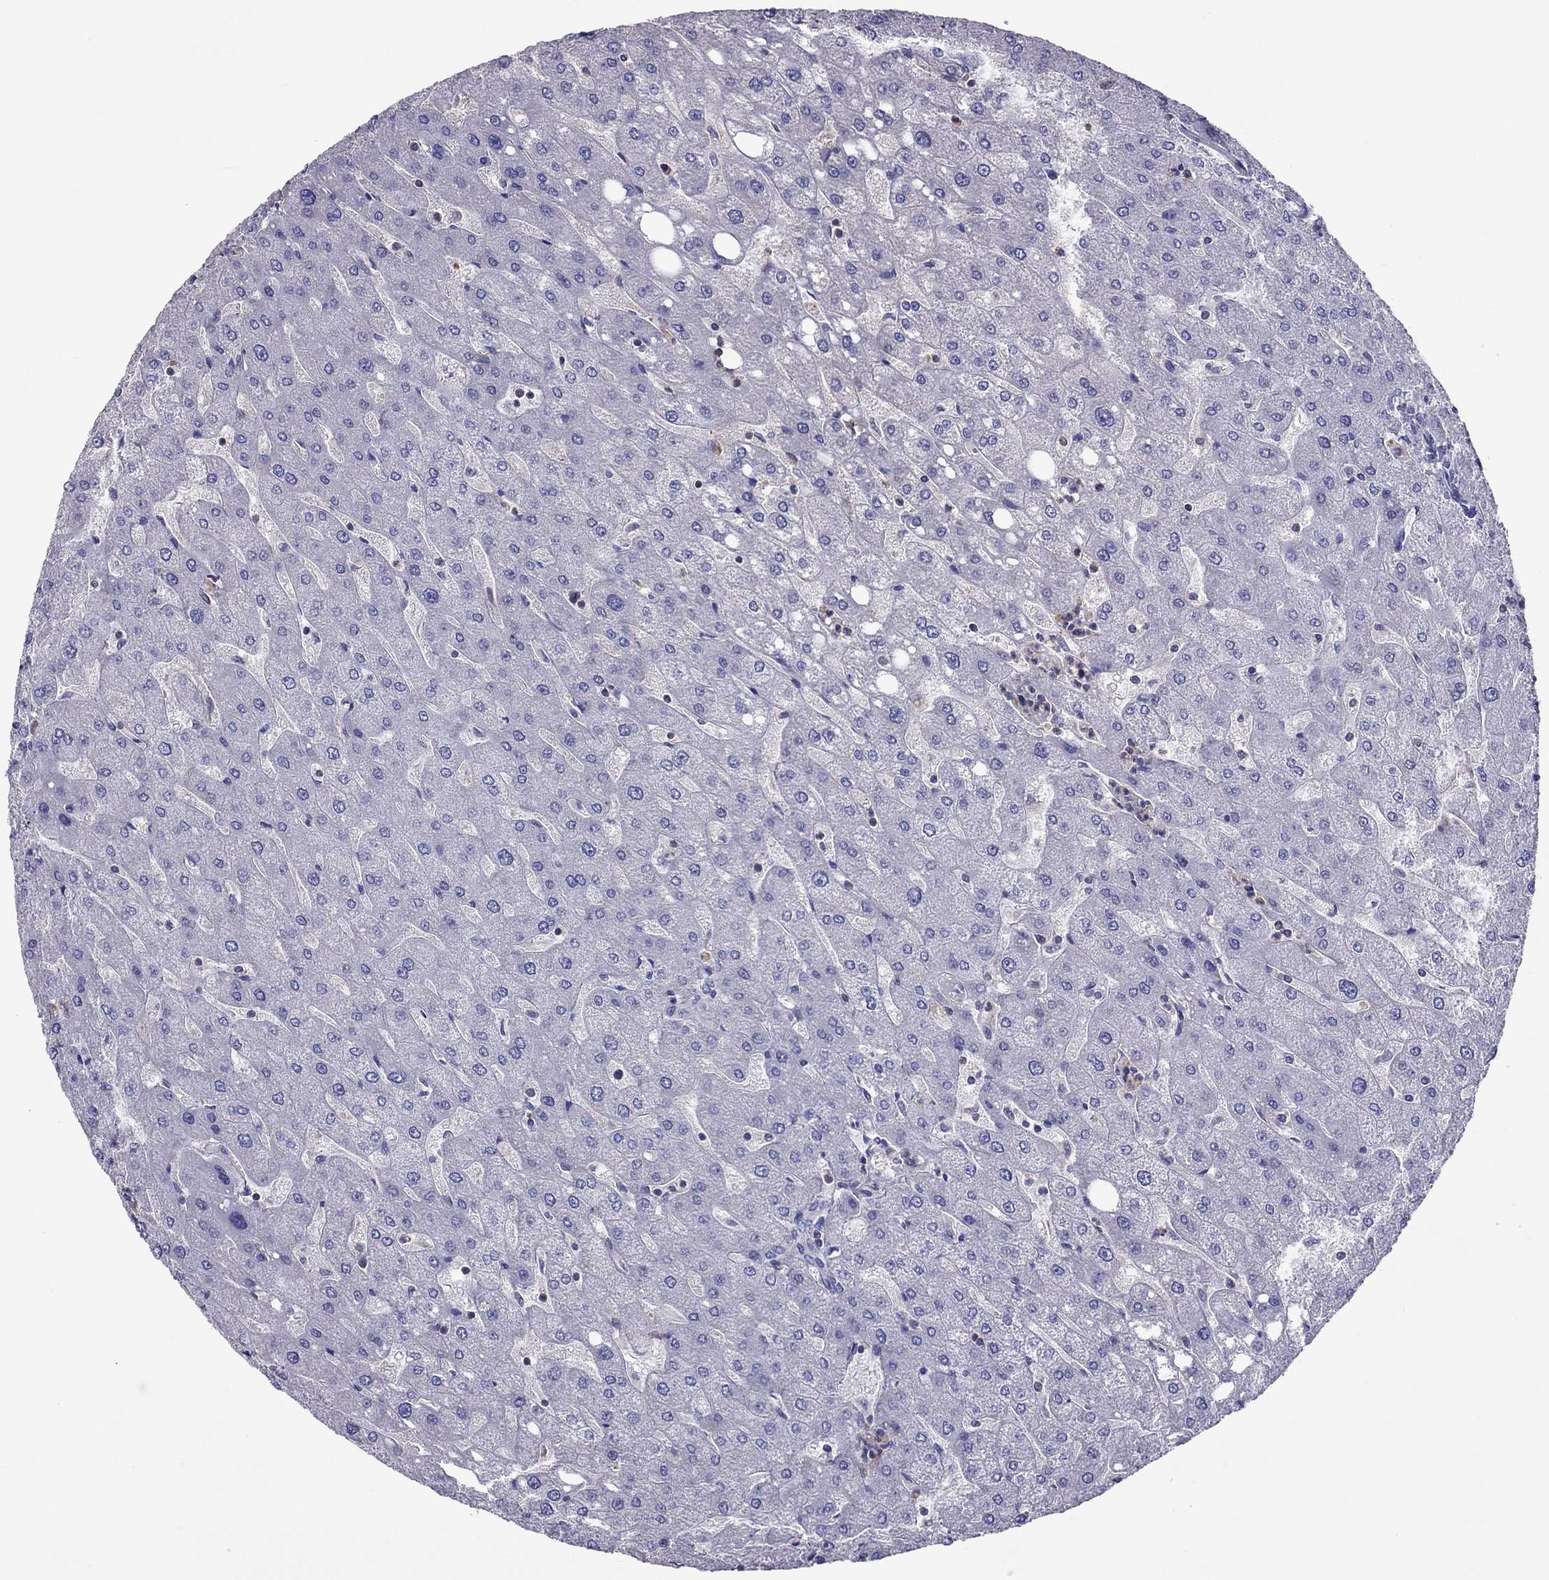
{"staining": {"intensity": "negative", "quantity": "none", "location": "none"}, "tissue": "liver", "cell_type": "Cholangiocytes", "image_type": "normal", "snomed": [{"axis": "morphology", "description": "Normal tissue, NOS"}, {"axis": "topography", "description": "Liver"}], "caption": "Micrograph shows no protein expression in cholangiocytes of normal liver. Nuclei are stained in blue.", "gene": "TEX22", "patient": {"sex": "male", "age": 67}}